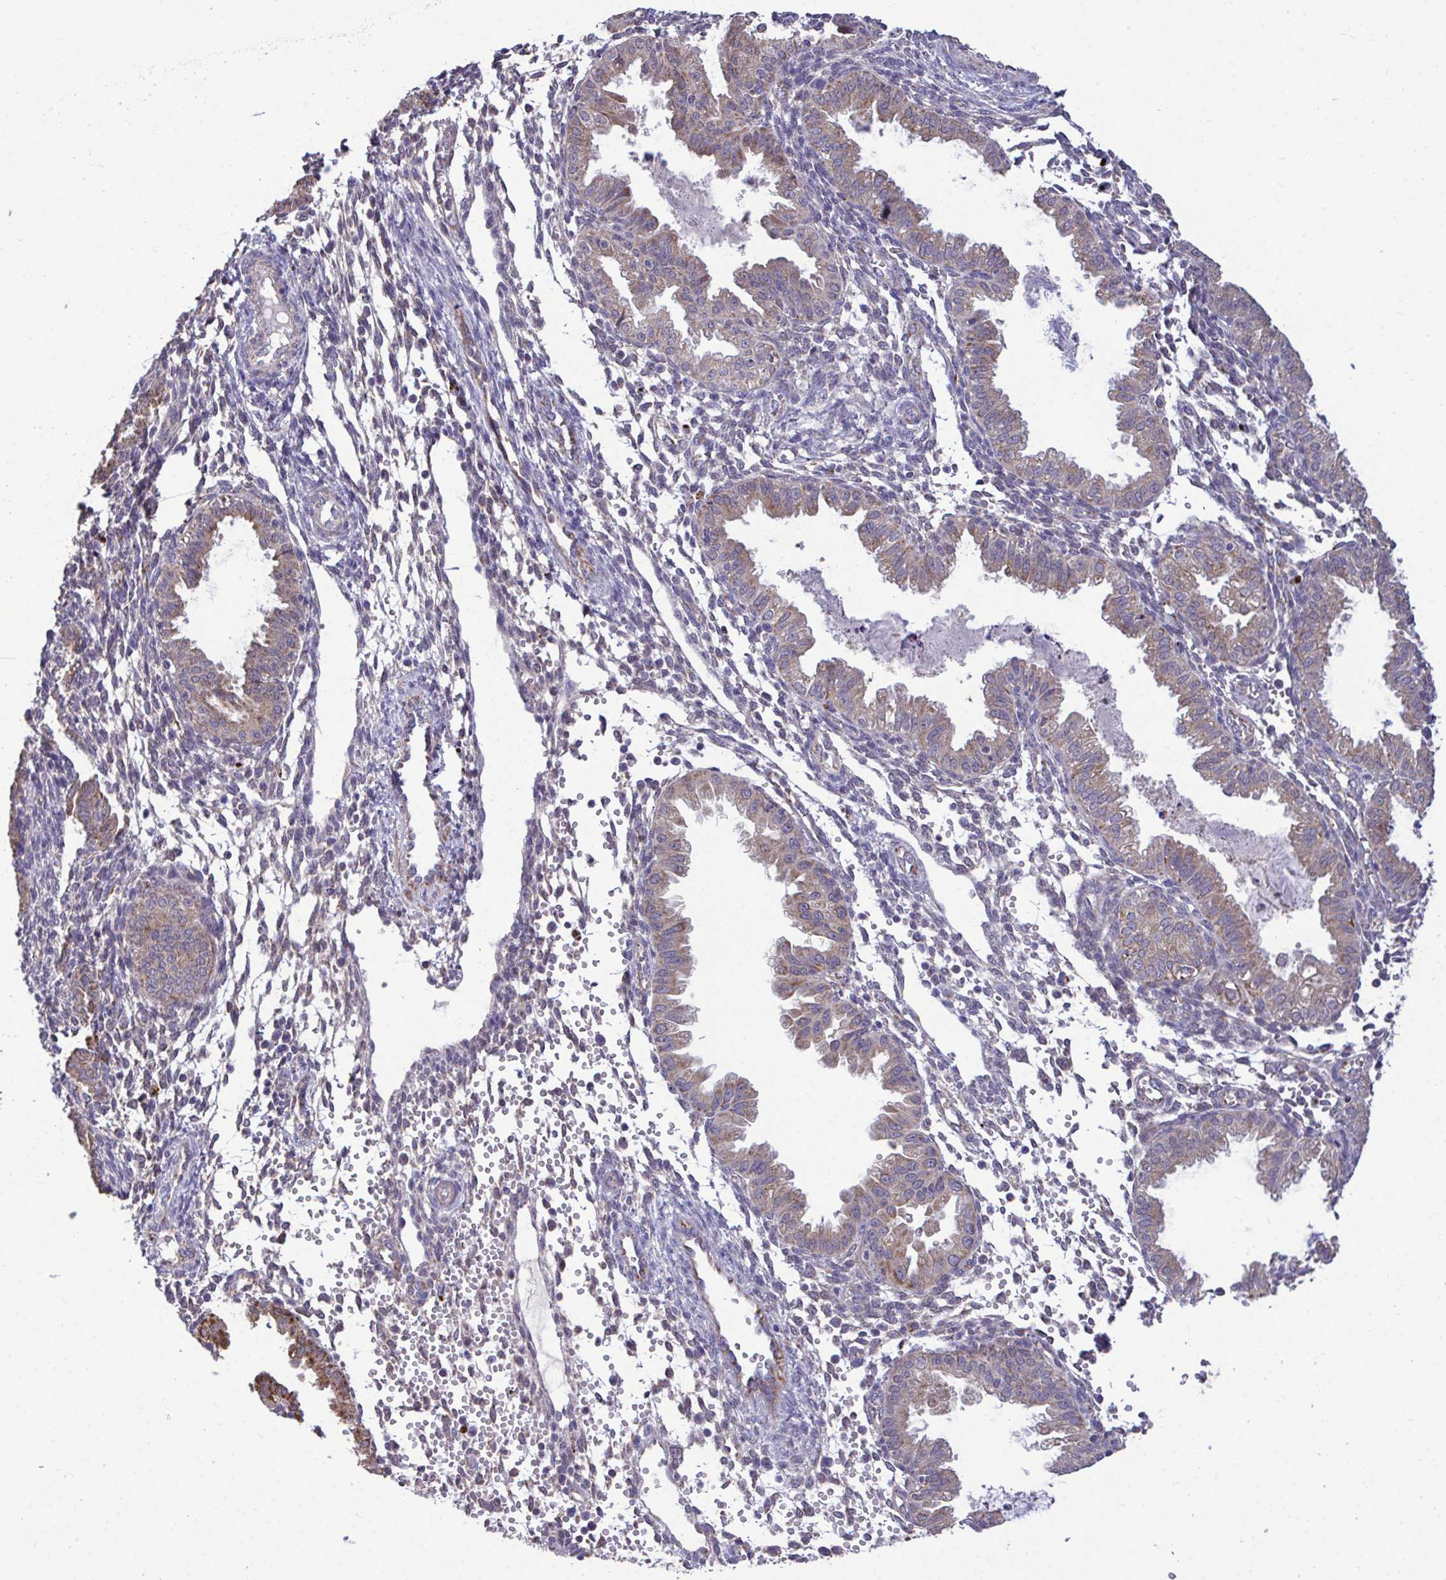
{"staining": {"intensity": "negative", "quantity": "none", "location": "none"}, "tissue": "endometrium", "cell_type": "Cells in endometrial stroma", "image_type": "normal", "snomed": [{"axis": "morphology", "description": "Normal tissue, NOS"}, {"axis": "topography", "description": "Endometrium"}], "caption": "This histopathology image is of normal endometrium stained with immunohistochemistry (IHC) to label a protein in brown with the nuclei are counter-stained blue. There is no expression in cells in endometrial stroma. The staining was performed using DAB (3,3'-diaminobenzidine) to visualize the protein expression in brown, while the nuclei were stained in blue with hematoxylin (Magnification: 20x).", "gene": "ENSG00000269547", "patient": {"sex": "female", "age": 33}}